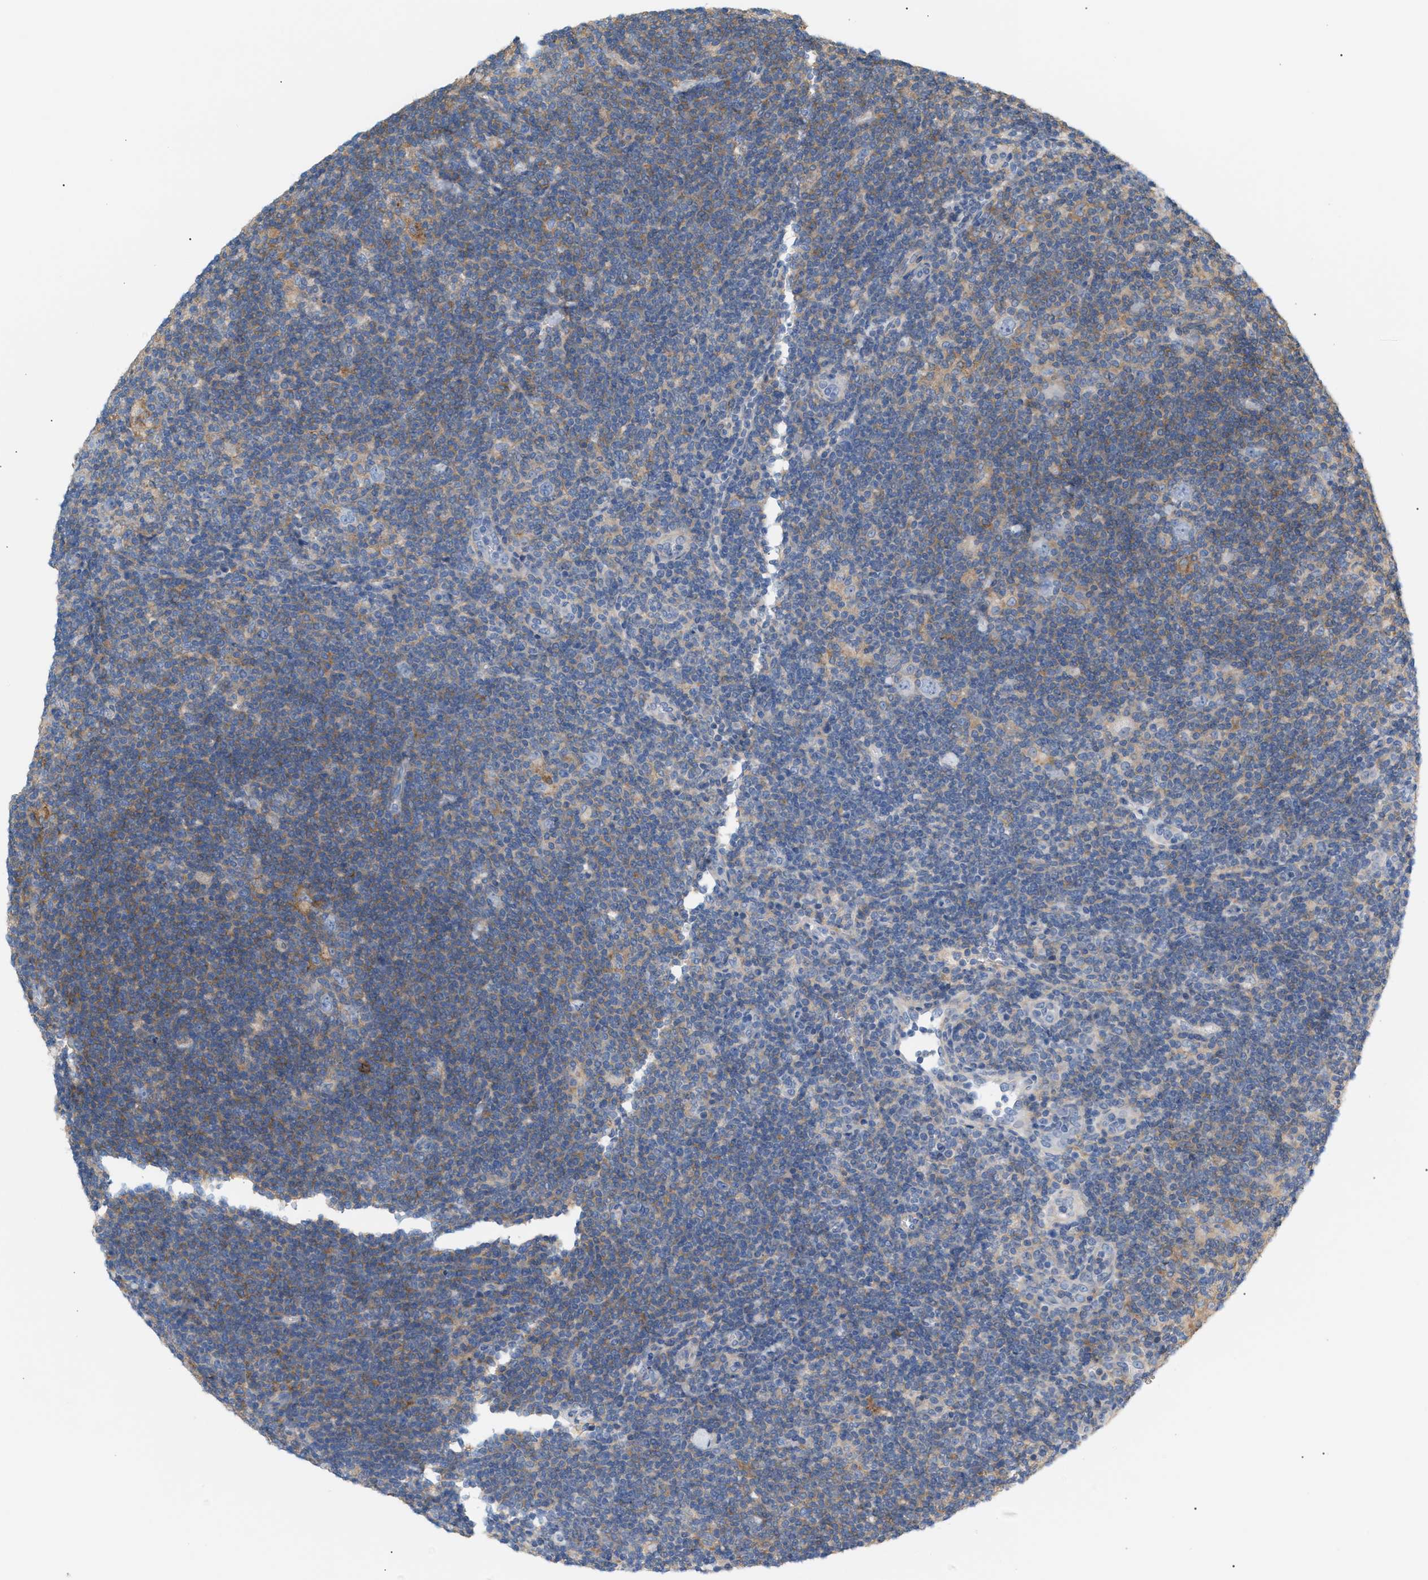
{"staining": {"intensity": "negative", "quantity": "none", "location": "none"}, "tissue": "lymphoma", "cell_type": "Tumor cells", "image_type": "cancer", "snomed": [{"axis": "morphology", "description": "Hodgkin's disease, NOS"}, {"axis": "topography", "description": "Lymph node"}], "caption": "Tumor cells show no significant positivity in lymphoma. The staining is performed using DAB brown chromogen with nuclei counter-stained in using hematoxylin.", "gene": "LRCH1", "patient": {"sex": "female", "age": 57}}